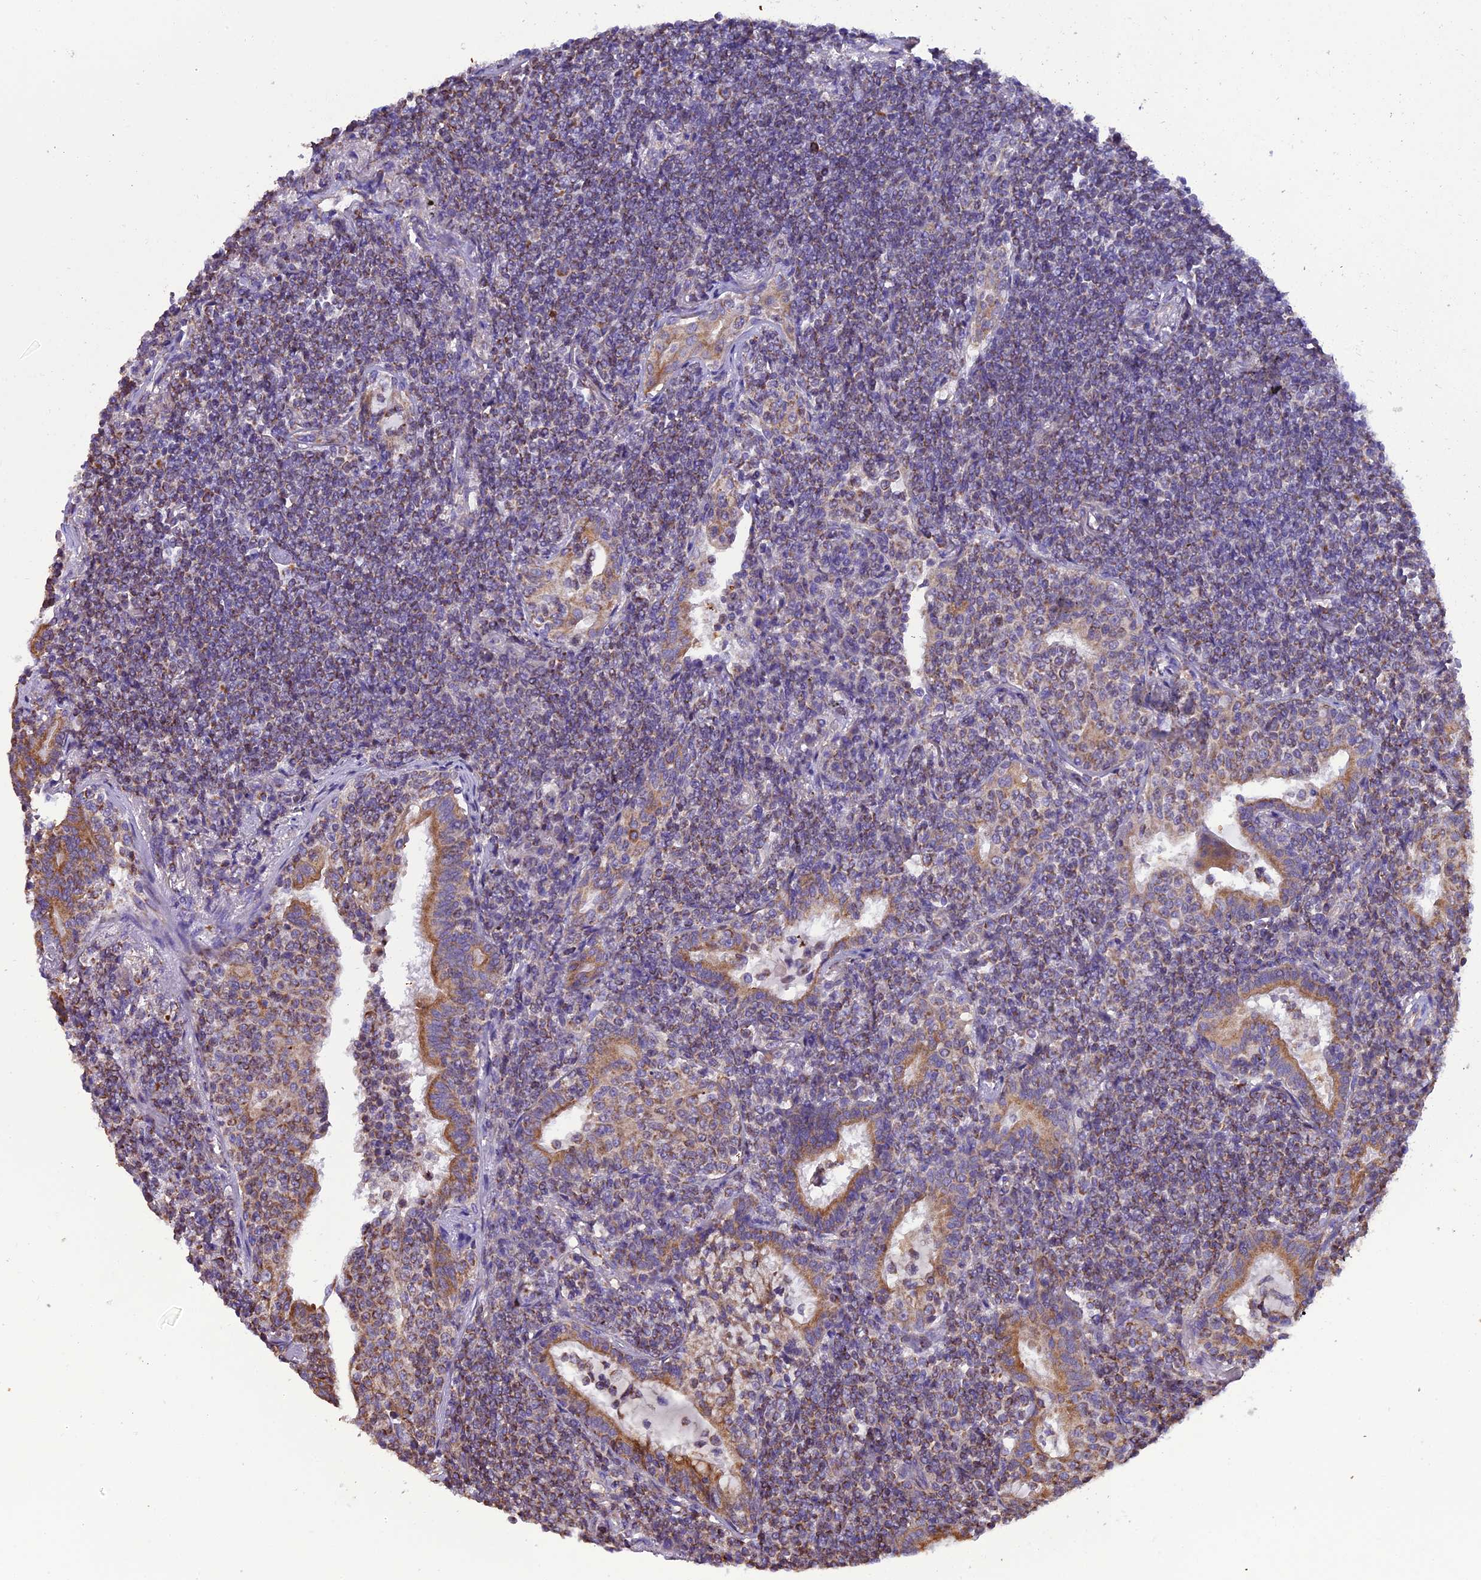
{"staining": {"intensity": "weak", "quantity": "25%-75%", "location": "cytoplasmic/membranous"}, "tissue": "lymphoma", "cell_type": "Tumor cells", "image_type": "cancer", "snomed": [{"axis": "morphology", "description": "Malignant lymphoma, non-Hodgkin's type, Low grade"}, {"axis": "topography", "description": "Lung"}], "caption": "Lymphoma tissue exhibits weak cytoplasmic/membranous expression in approximately 25%-75% of tumor cells, visualized by immunohistochemistry.", "gene": "GPD1", "patient": {"sex": "female", "age": 71}}